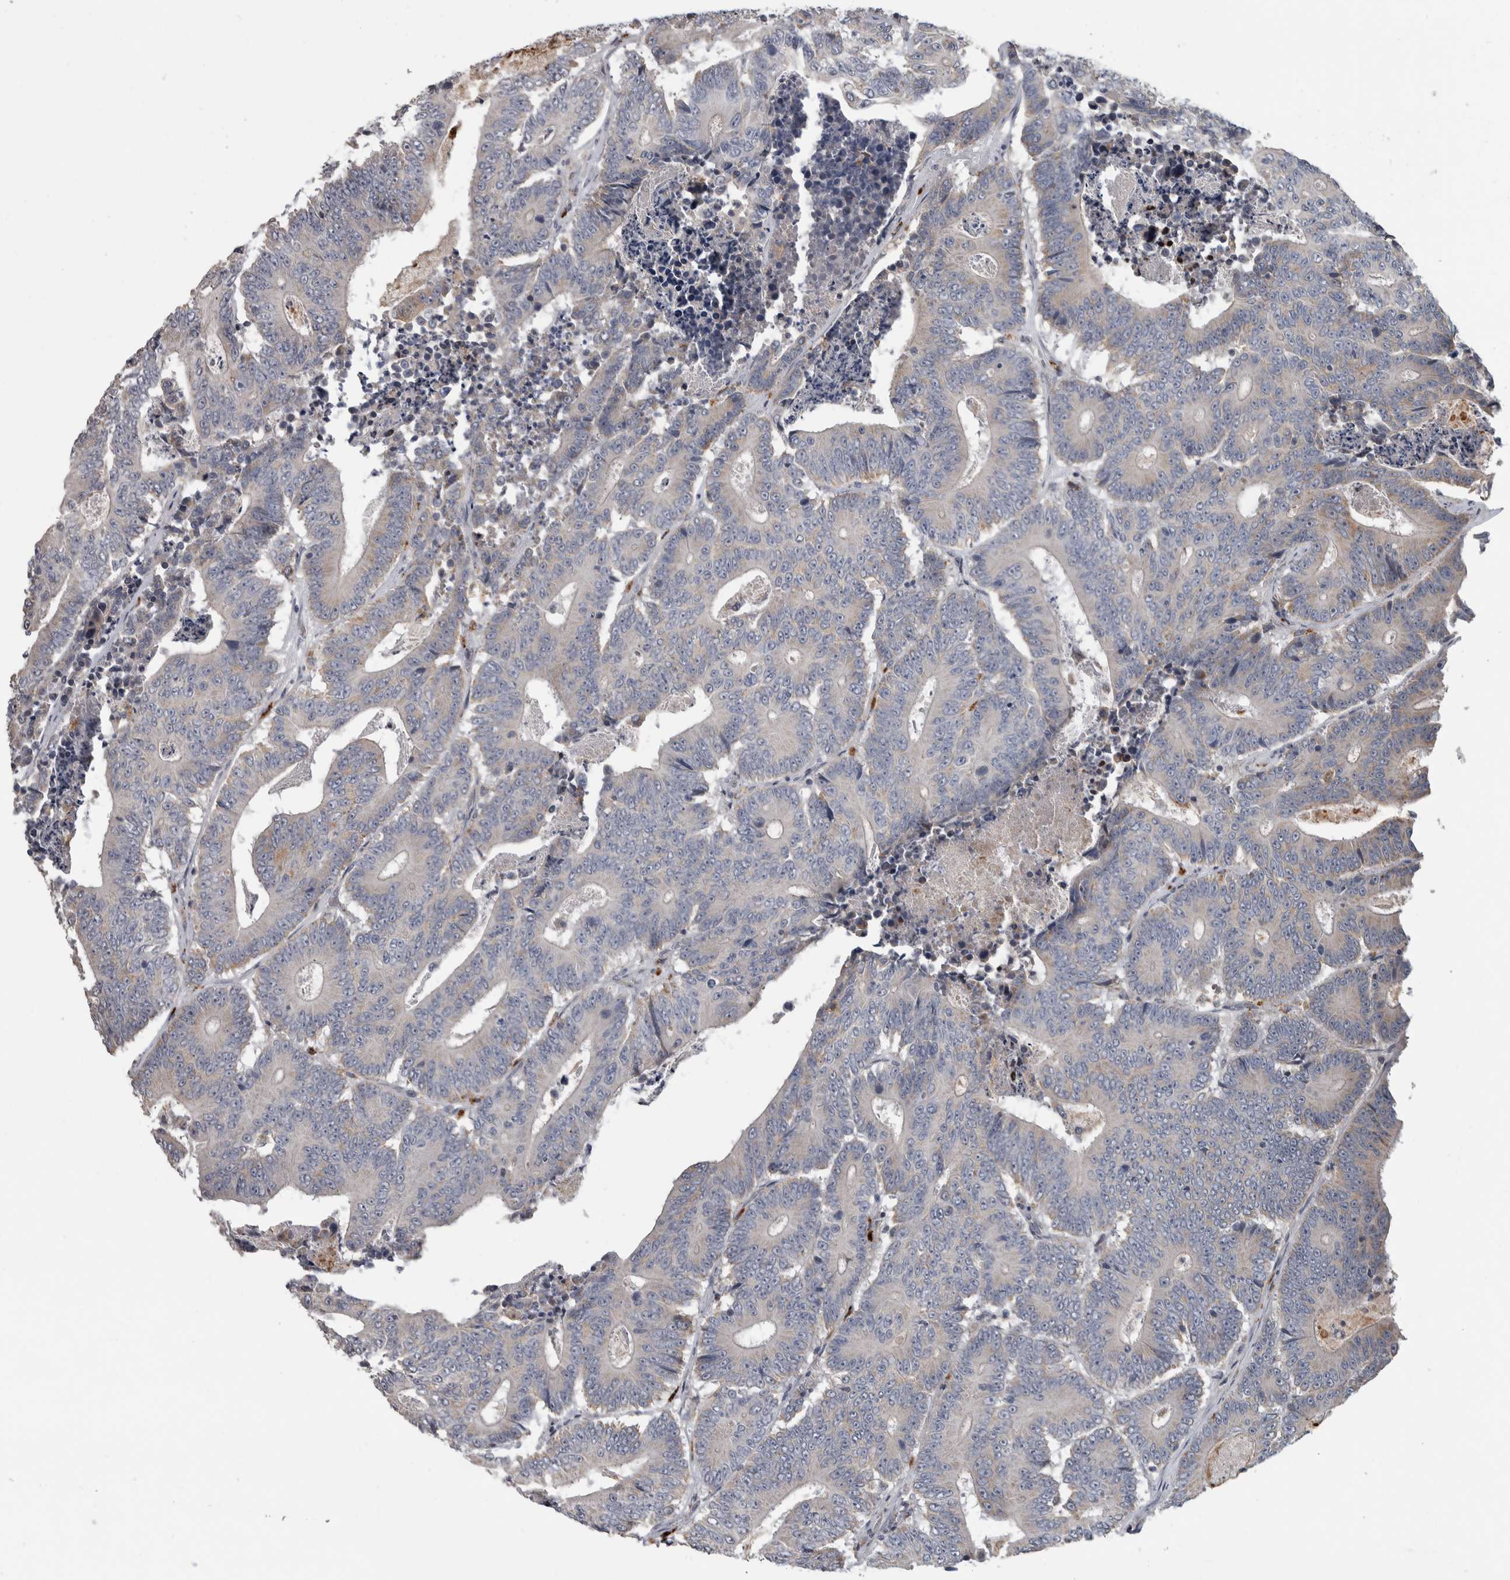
{"staining": {"intensity": "weak", "quantity": "<25%", "location": "cytoplasmic/membranous"}, "tissue": "colorectal cancer", "cell_type": "Tumor cells", "image_type": "cancer", "snomed": [{"axis": "morphology", "description": "Adenocarcinoma, NOS"}, {"axis": "topography", "description": "Colon"}], "caption": "Histopathology image shows no significant protein staining in tumor cells of colorectal cancer.", "gene": "FAM83G", "patient": {"sex": "male", "age": 83}}